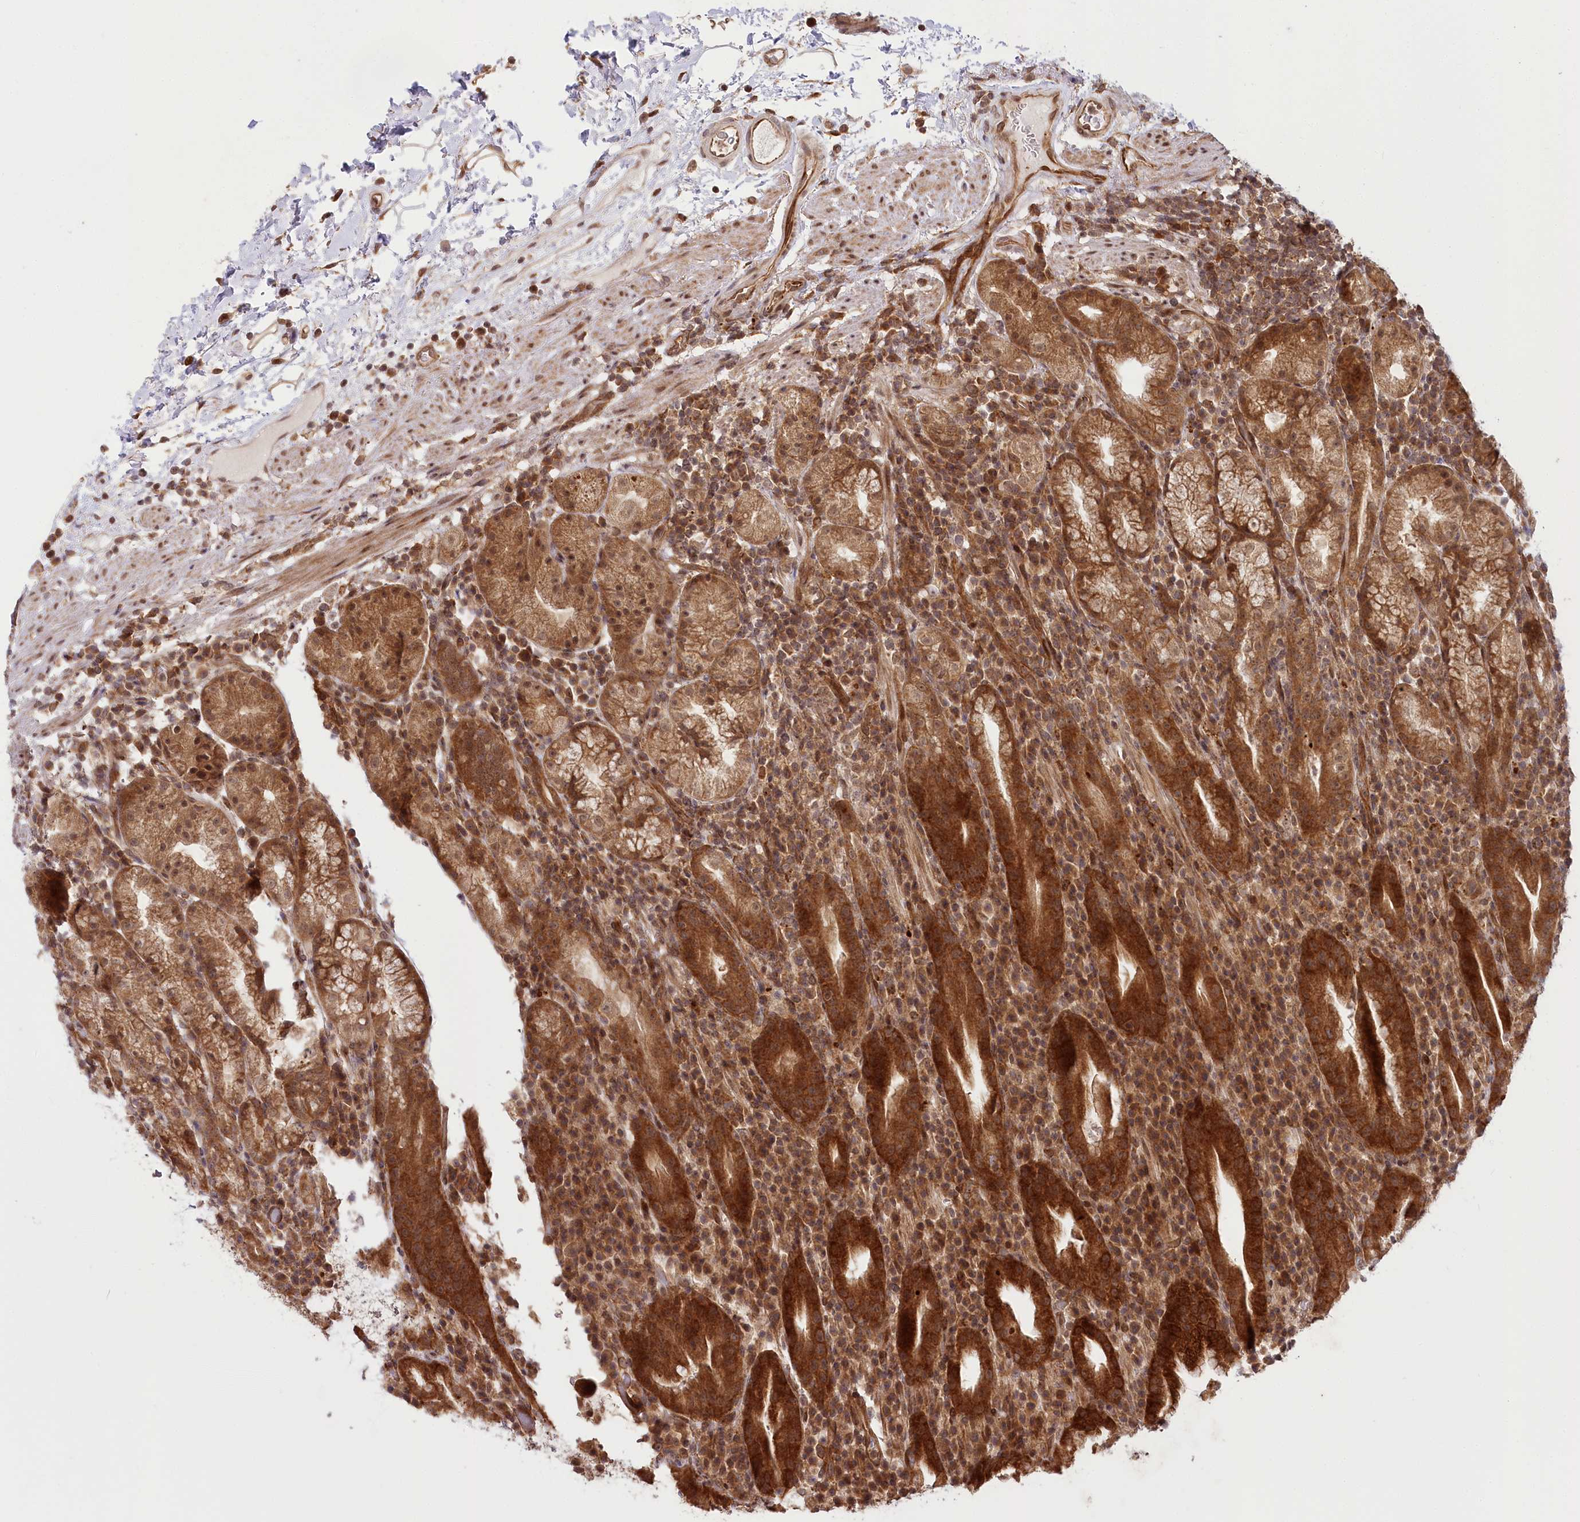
{"staining": {"intensity": "strong", "quantity": ">75%", "location": "cytoplasmic/membranous,nuclear"}, "tissue": "stomach", "cell_type": "Glandular cells", "image_type": "normal", "snomed": [{"axis": "morphology", "description": "Normal tissue, NOS"}, {"axis": "morphology", "description": "Inflammation, NOS"}, {"axis": "topography", "description": "Stomach"}], "caption": "Stomach stained with DAB IHC reveals high levels of strong cytoplasmic/membranous,nuclear staining in approximately >75% of glandular cells.", "gene": "CEP70", "patient": {"sex": "male", "age": 79}}